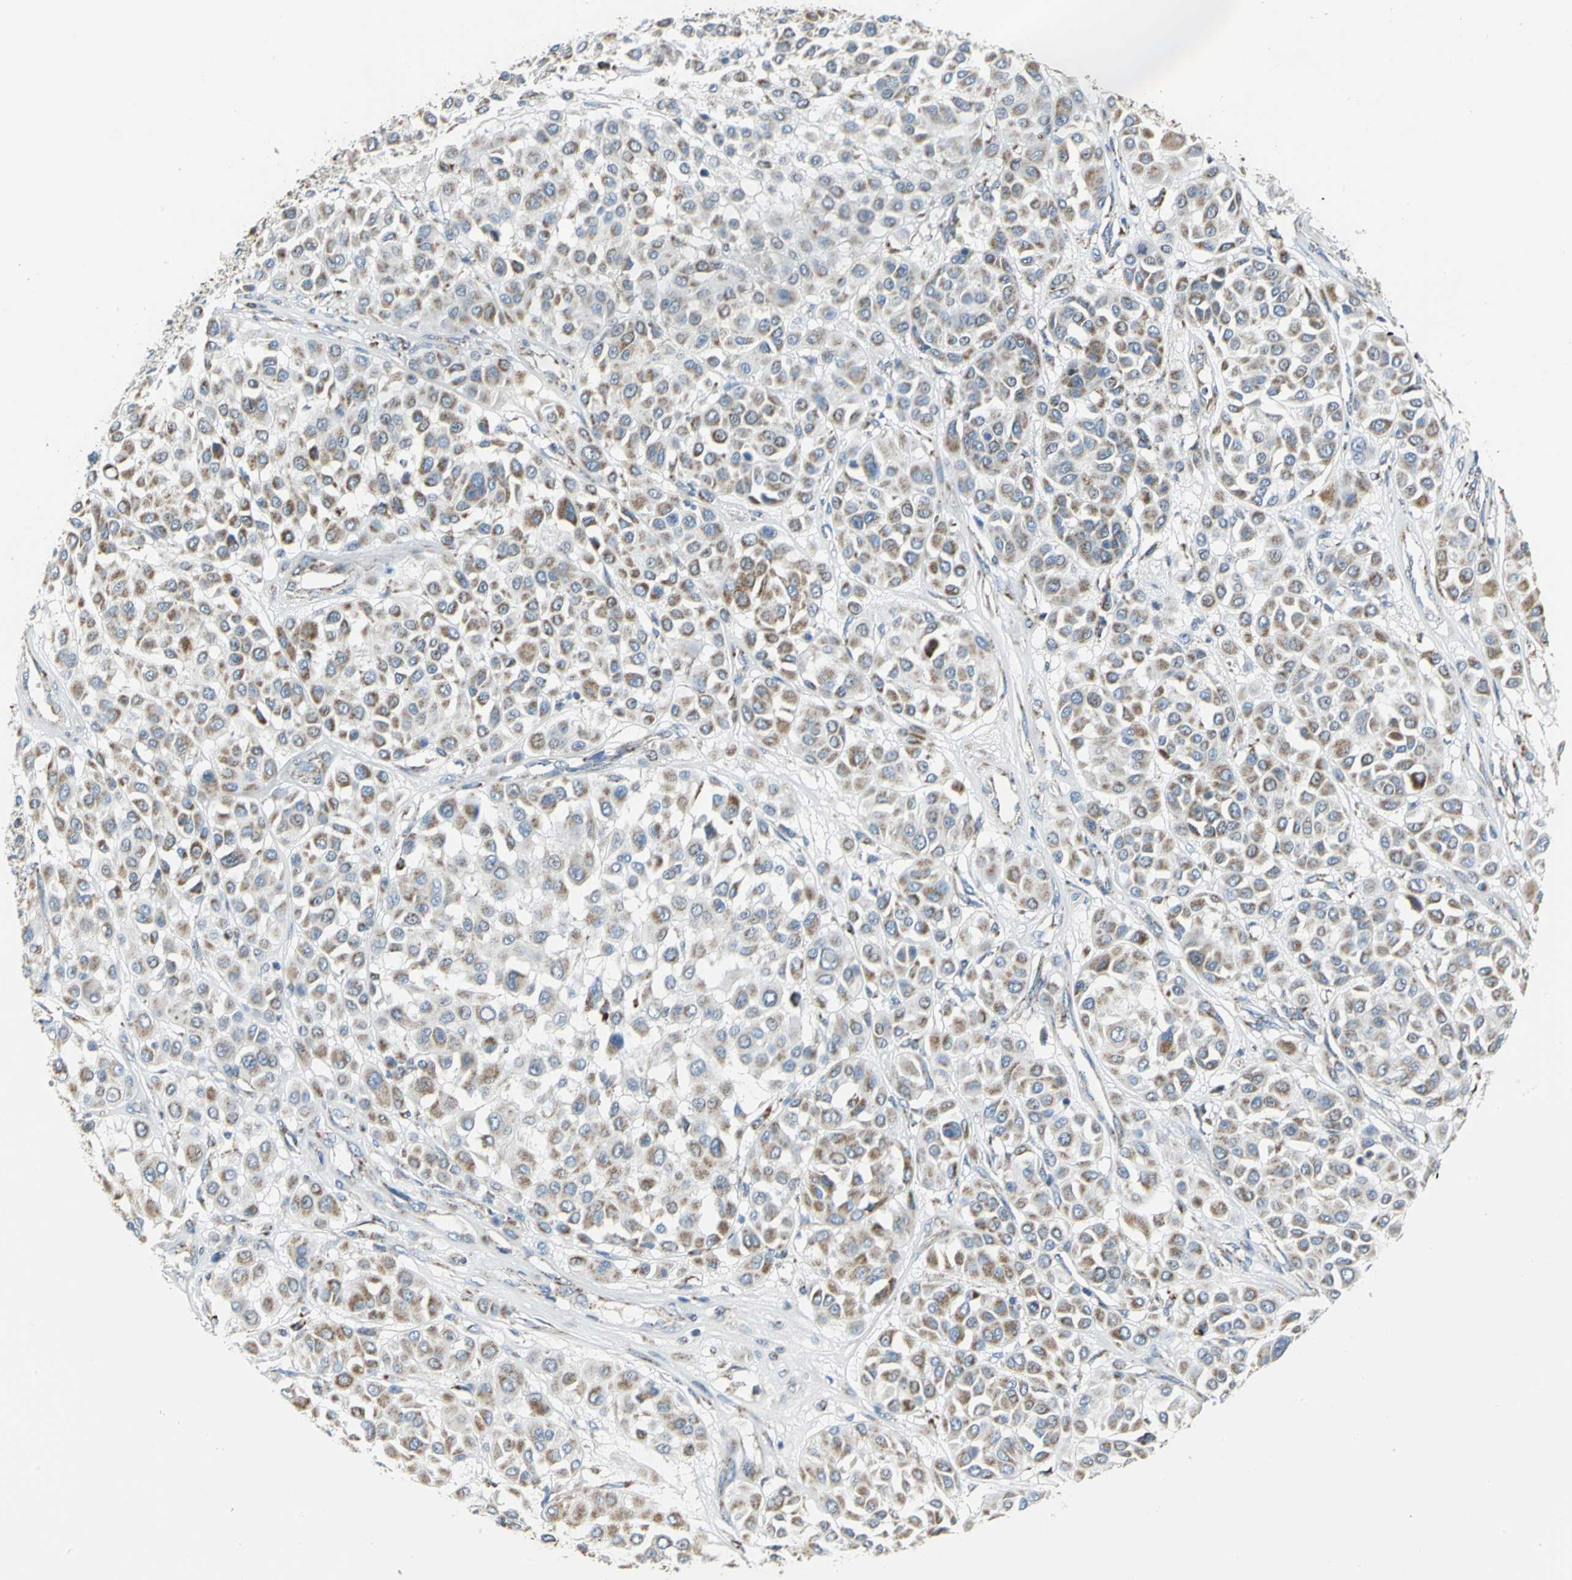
{"staining": {"intensity": "moderate", "quantity": "<25%", "location": "cytoplasmic/membranous"}, "tissue": "melanoma", "cell_type": "Tumor cells", "image_type": "cancer", "snomed": [{"axis": "morphology", "description": "Malignant melanoma, Metastatic site"}, {"axis": "topography", "description": "Soft tissue"}], "caption": "Immunohistochemical staining of malignant melanoma (metastatic site) reveals low levels of moderate cytoplasmic/membranous staining in approximately <25% of tumor cells.", "gene": "NTRK1", "patient": {"sex": "male", "age": 41}}